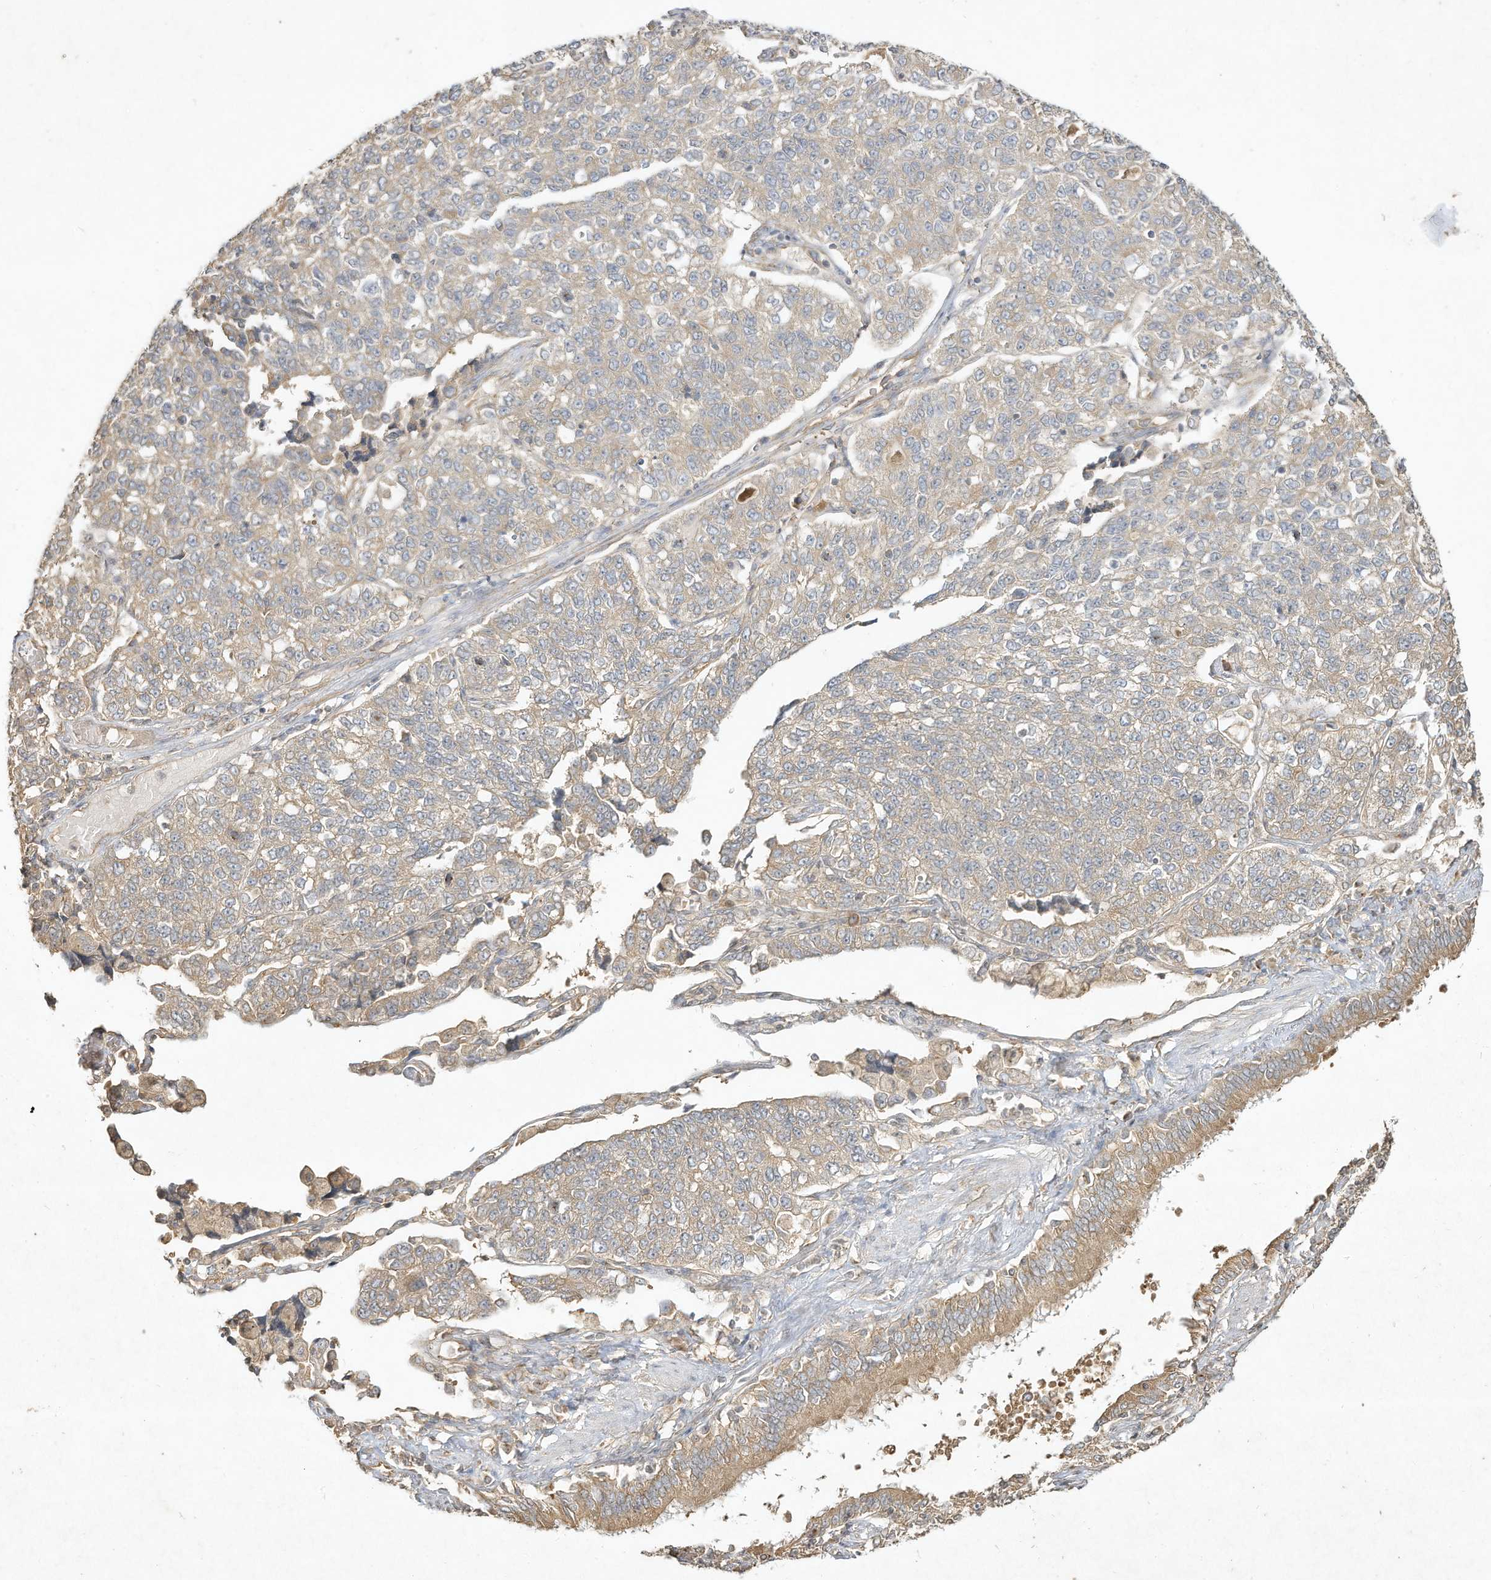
{"staining": {"intensity": "weak", "quantity": "<25%", "location": "cytoplasmic/membranous"}, "tissue": "lung cancer", "cell_type": "Tumor cells", "image_type": "cancer", "snomed": [{"axis": "morphology", "description": "Adenocarcinoma, NOS"}, {"axis": "topography", "description": "Lung"}], "caption": "Protein analysis of lung adenocarcinoma reveals no significant expression in tumor cells.", "gene": "DYNC1I2", "patient": {"sex": "male", "age": 49}}